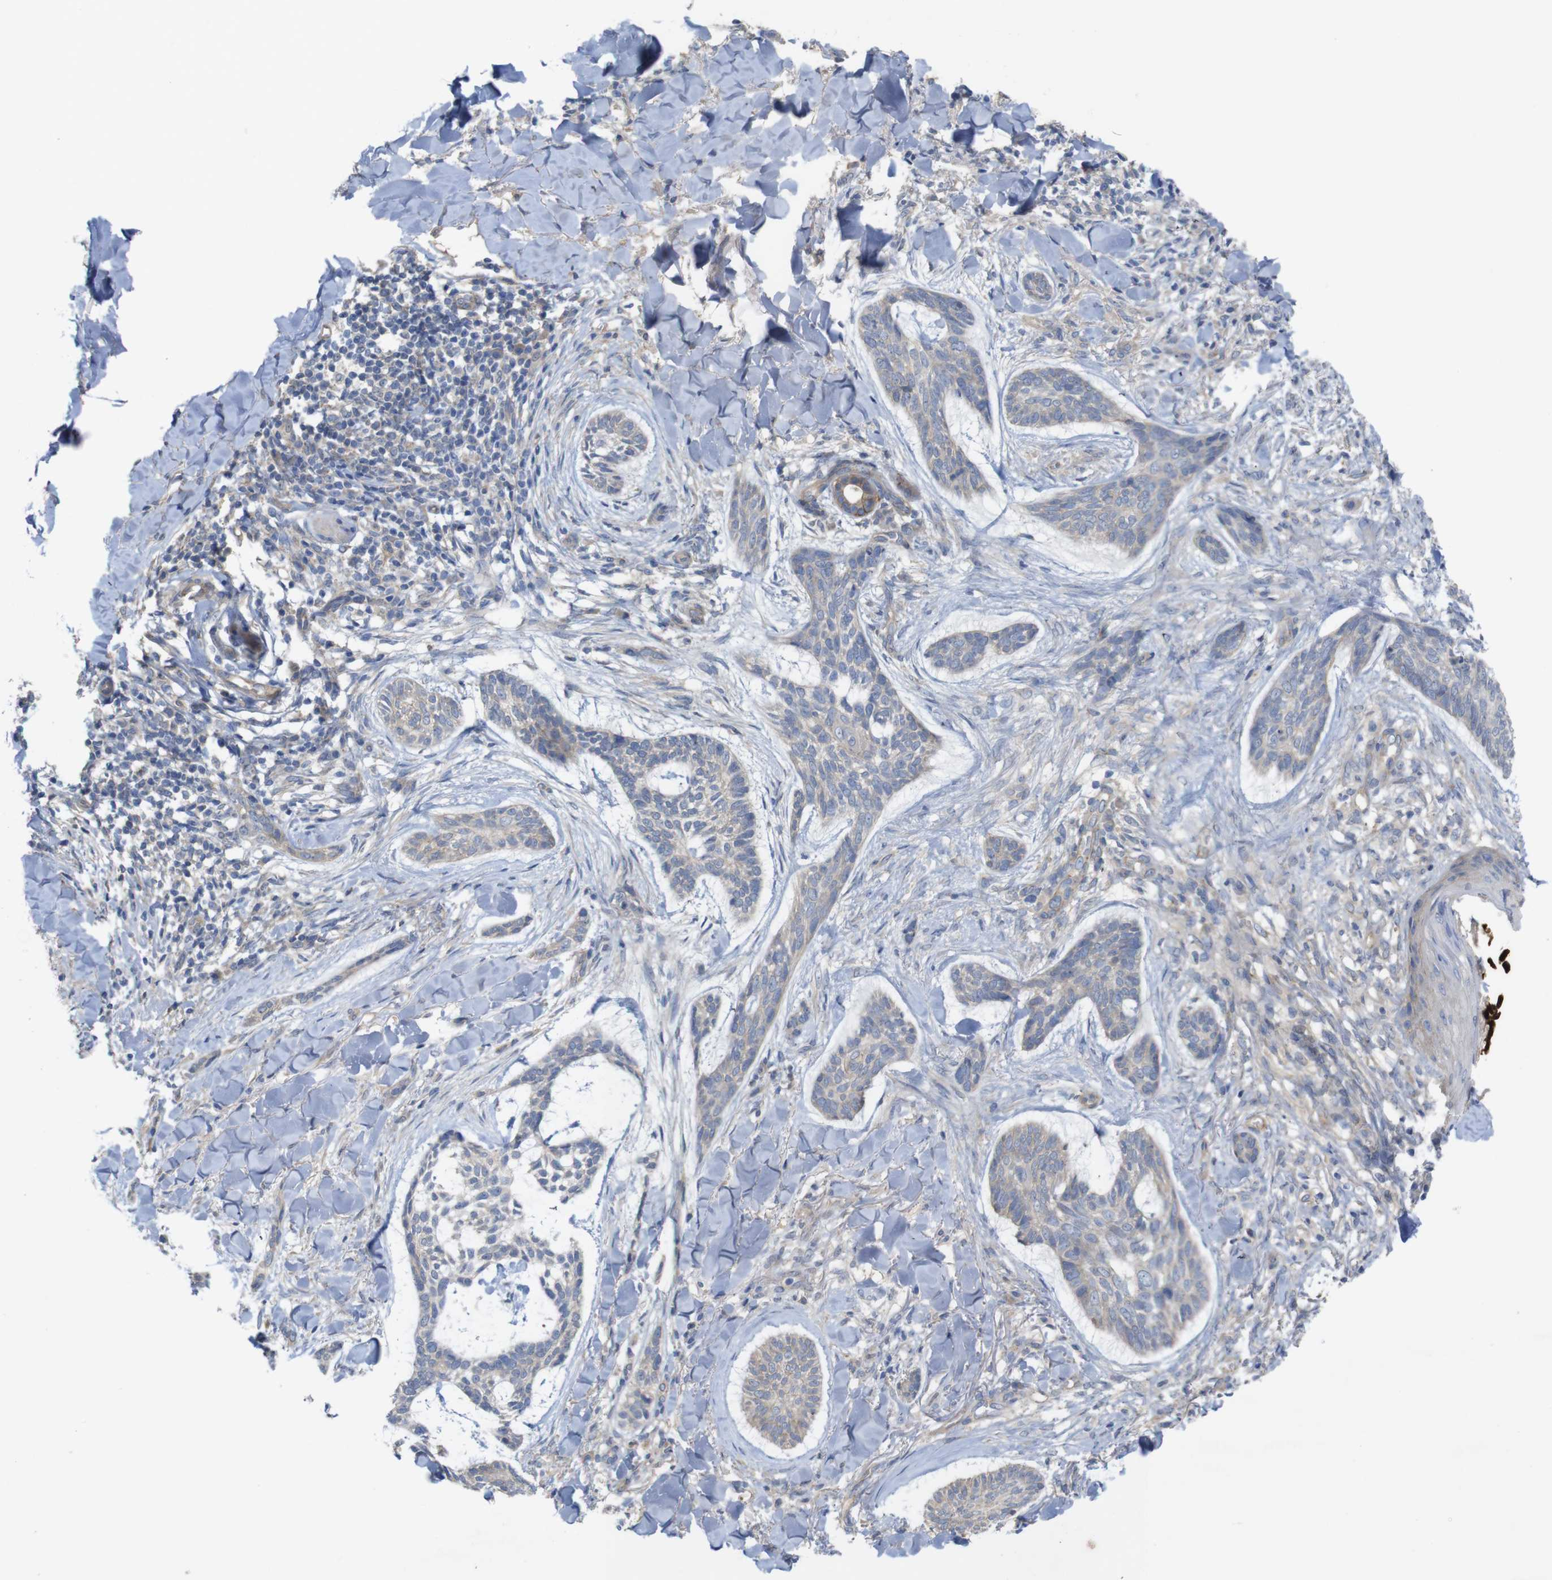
{"staining": {"intensity": "negative", "quantity": "none", "location": "none"}, "tissue": "skin cancer", "cell_type": "Tumor cells", "image_type": "cancer", "snomed": [{"axis": "morphology", "description": "Basal cell carcinoma"}, {"axis": "topography", "description": "Skin"}], "caption": "Tumor cells are negative for brown protein staining in skin basal cell carcinoma. (DAB (3,3'-diaminobenzidine) IHC with hematoxylin counter stain).", "gene": "KIDINS220", "patient": {"sex": "male", "age": 43}}